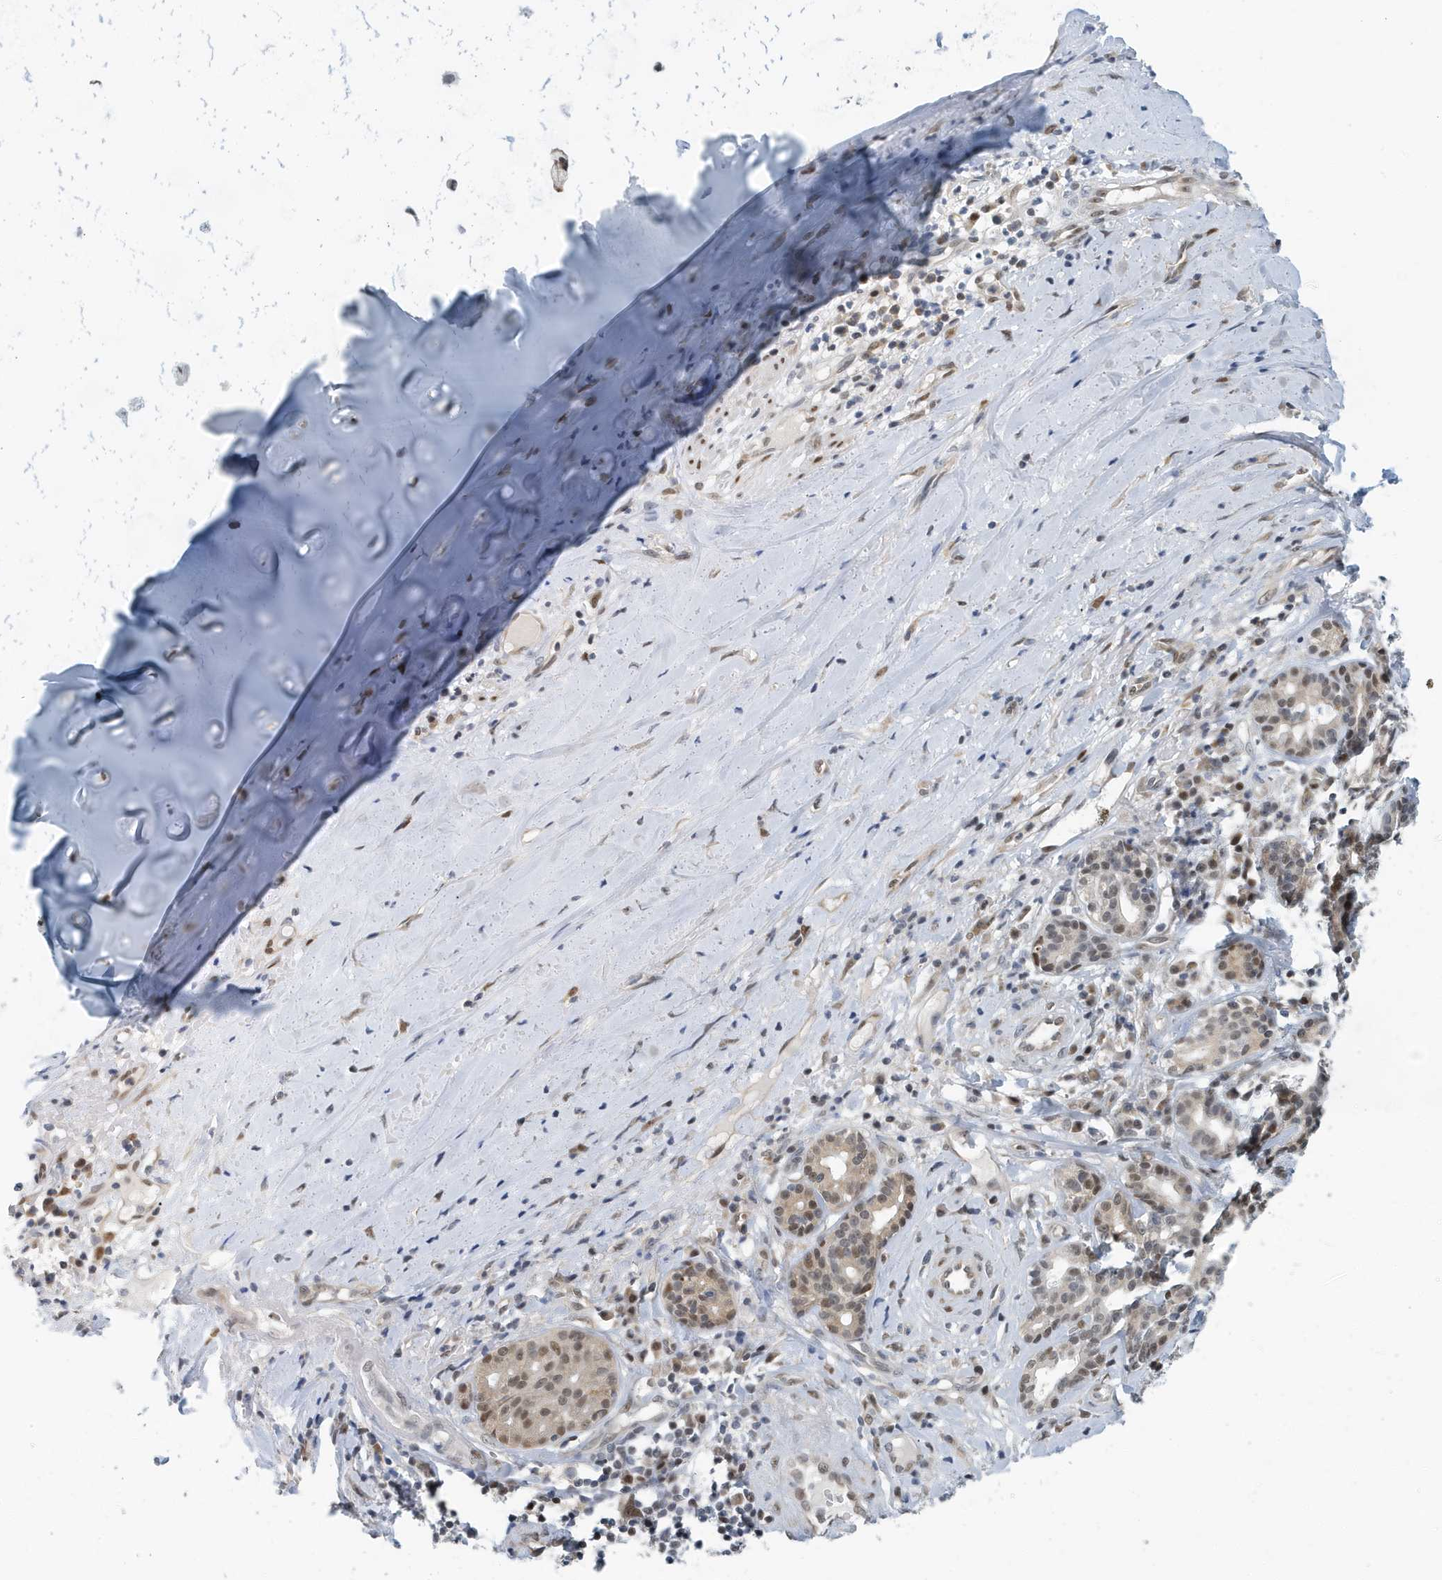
{"staining": {"intensity": "negative", "quantity": "none", "location": "none"}, "tissue": "adipose tissue", "cell_type": "Adipocytes", "image_type": "normal", "snomed": [{"axis": "morphology", "description": "Normal tissue, NOS"}, {"axis": "morphology", "description": "Basal cell carcinoma"}, {"axis": "topography", "description": "Cartilage tissue"}, {"axis": "topography", "description": "Nasopharynx"}, {"axis": "topography", "description": "Oral tissue"}], "caption": "Immunohistochemistry (IHC) photomicrograph of unremarkable adipose tissue: adipose tissue stained with DAB demonstrates no significant protein staining in adipocytes. The staining was performed using DAB to visualize the protein expression in brown, while the nuclei were stained in blue with hematoxylin (Magnification: 20x).", "gene": "KIF15", "patient": {"sex": "female", "age": 77}}